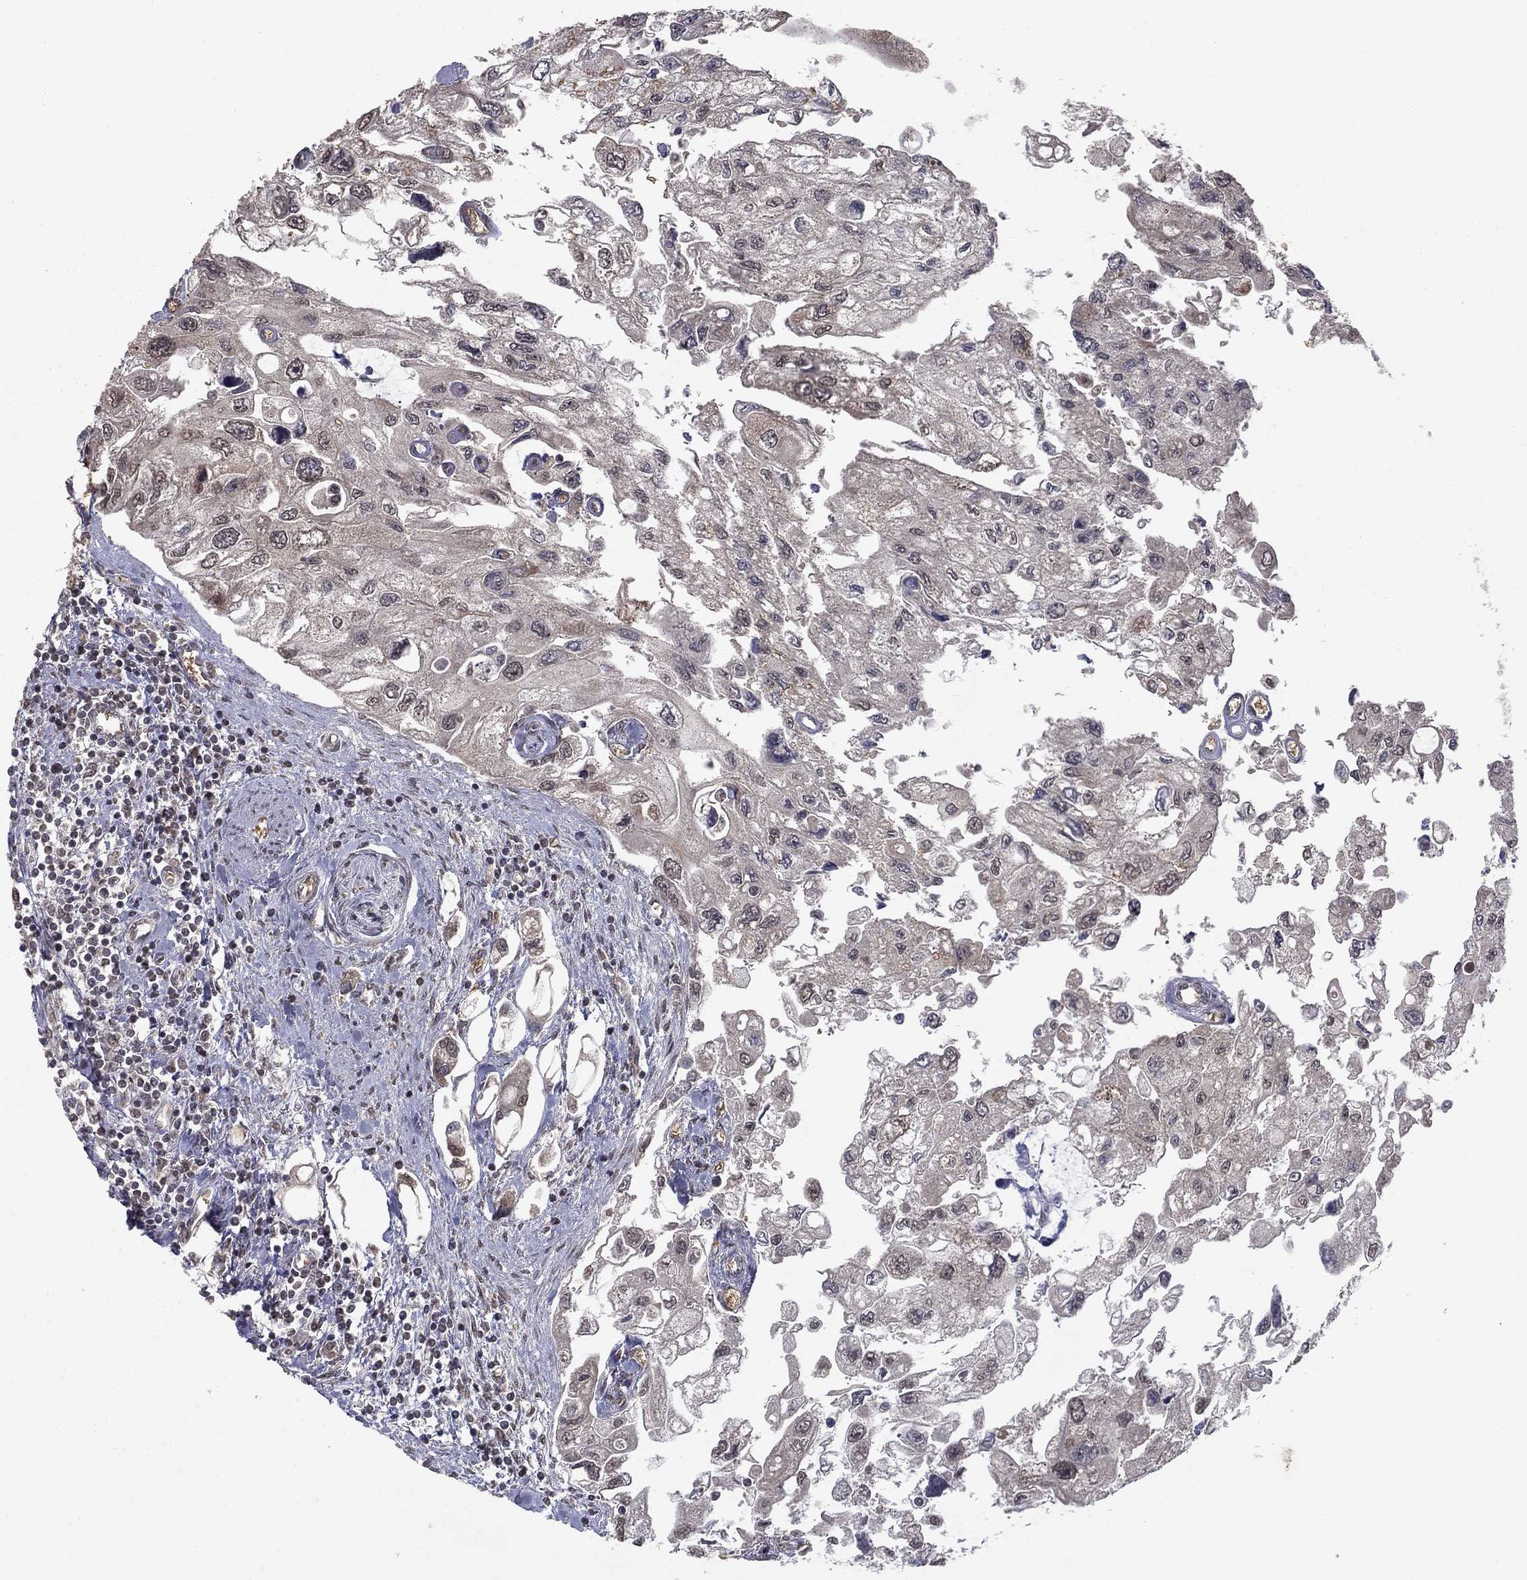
{"staining": {"intensity": "negative", "quantity": "none", "location": "none"}, "tissue": "urothelial cancer", "cell_type": "Tumor cells", "image_type": "cancer", "snomed": [{"axis": "morphology", "description": "Urothelial carcinoma, High grade"}, {"axis": "topography", "description": "Urinary bladder"}], "caption": "Tumor cells show no significant protein positivity in urothelial carcinoma (high-grade).", "gene": "SLC2A13", "patient": {"sex": "male", "age": 59}}